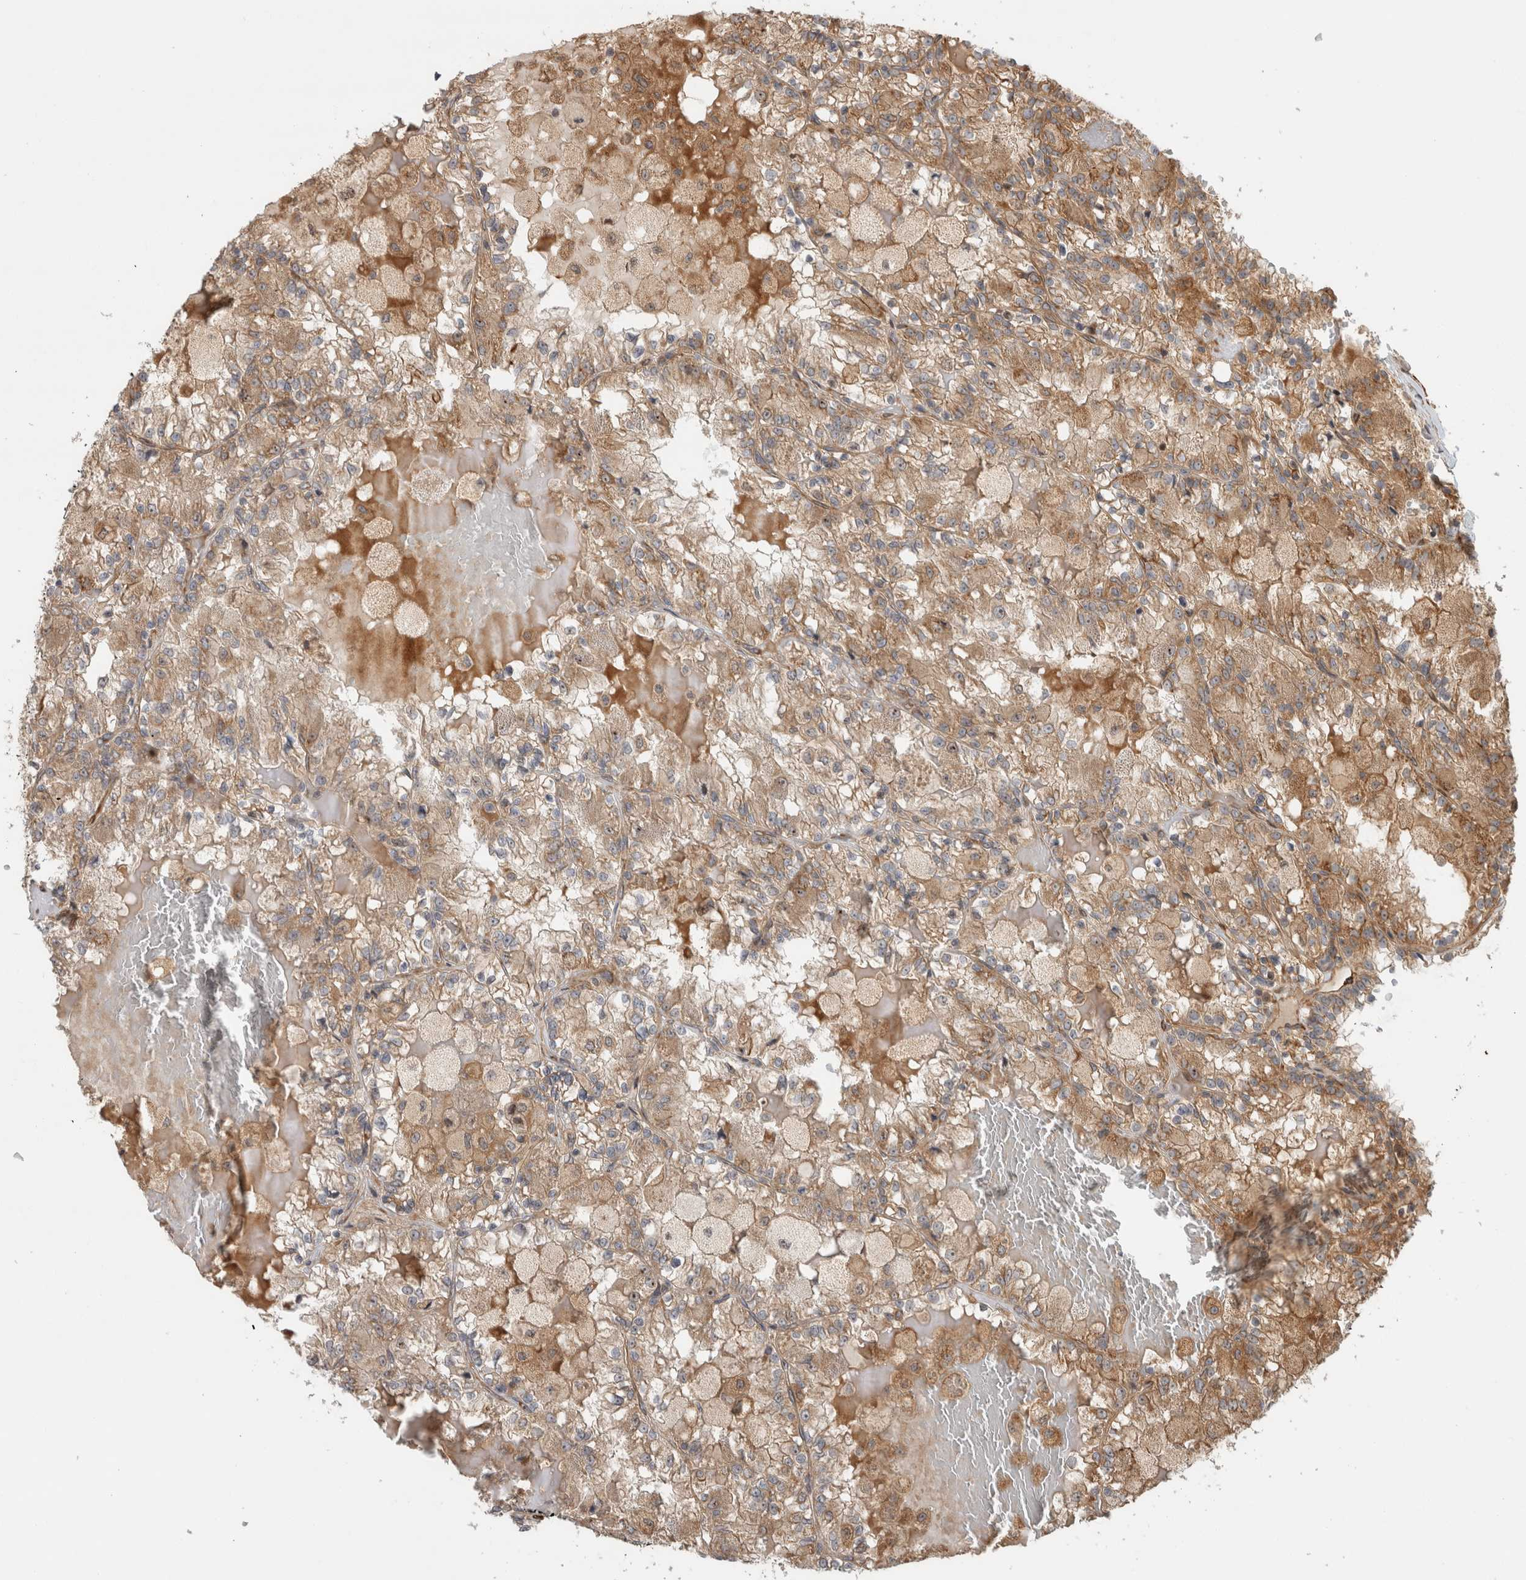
{"staining": {"intensity": "moderate", "quantity": ">75%", "location": "cytoplasmic/membranous"}, "tissue": "renal cancer", "cell_type": "Tumor cells", "image_type": "cancer", "snomed": [{"axis": "morphology", "description": "Adenocarcinoma, NOS"}, {"axis": "topography", "description": "Kidney"}], "caption": "IHC histopathology image of neoplastic tissue: human adenocarcinoma (renal) stained using immunohistochemistry (IHC) shows medium levels of moderate protein expression localized specifically in the cytoplasmic/membranous of tumor cells, appearing as a cytoplasmic/membranous brown color.", "gene": "TUBD1", "patient": {"sex": "female", "age": 56}}